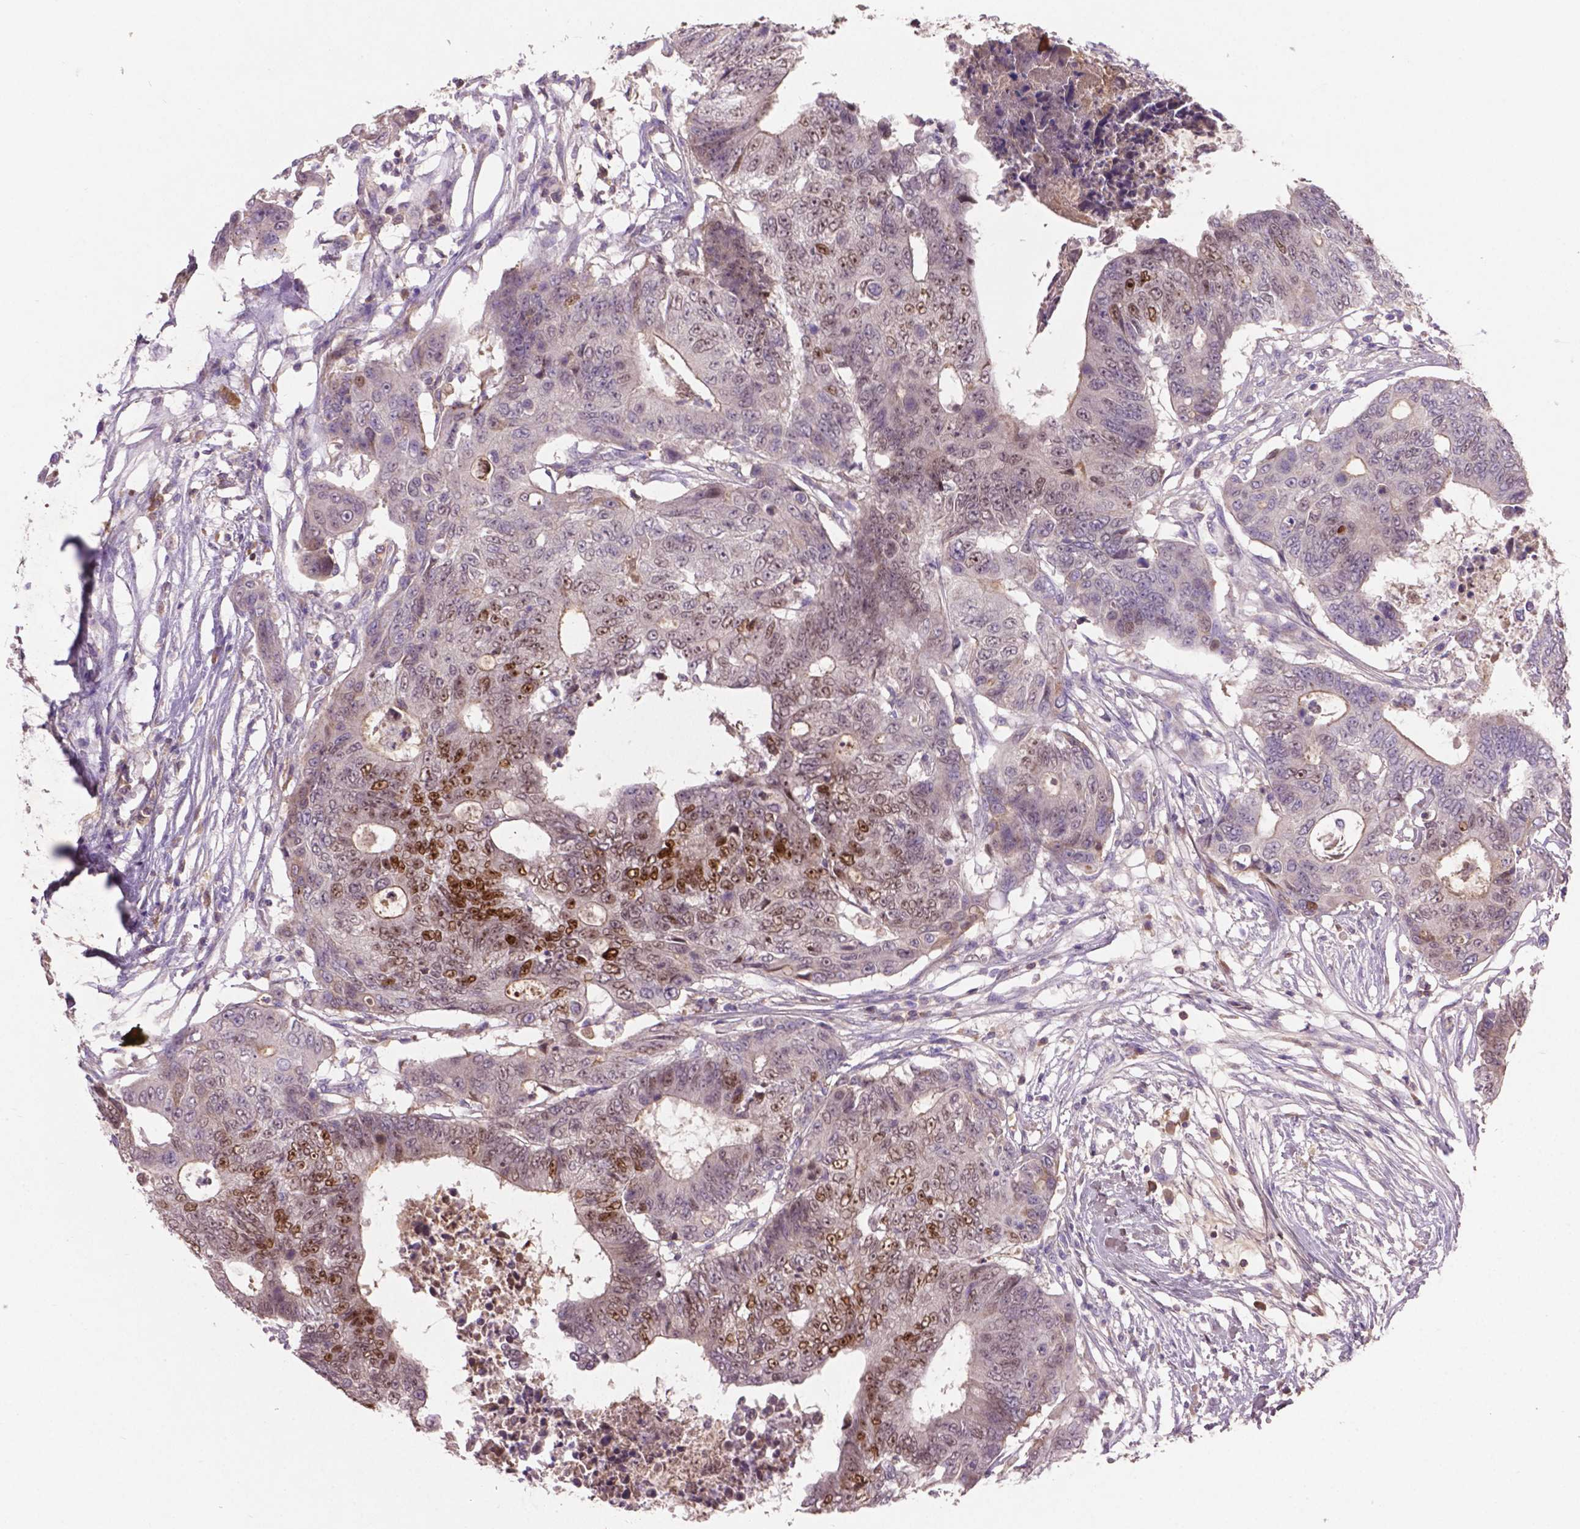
{"staining": {"intensity": "moderate", "quantity": "25%-75%", "location": "nuclear"}, "tissue": "colorectal cancer", "cell_type": "Tumor cells", "image_type": "cancer", "snomed": [{"axis": "morphology", "description": "Adenocarcinoma, NOS"}, {"axis": "topography", "description": "Colon"}], "caption": "IHC (DAB) staining of human colorectal adenocarcinoma shows moderate nuclear protein expression in approximately 25%-75% of tumor cells. (brown staining indicates protein expression, while blue staining denotes nuclei).", "gene": "SOX17", "patient": {"sex": "female", "age": 48}}